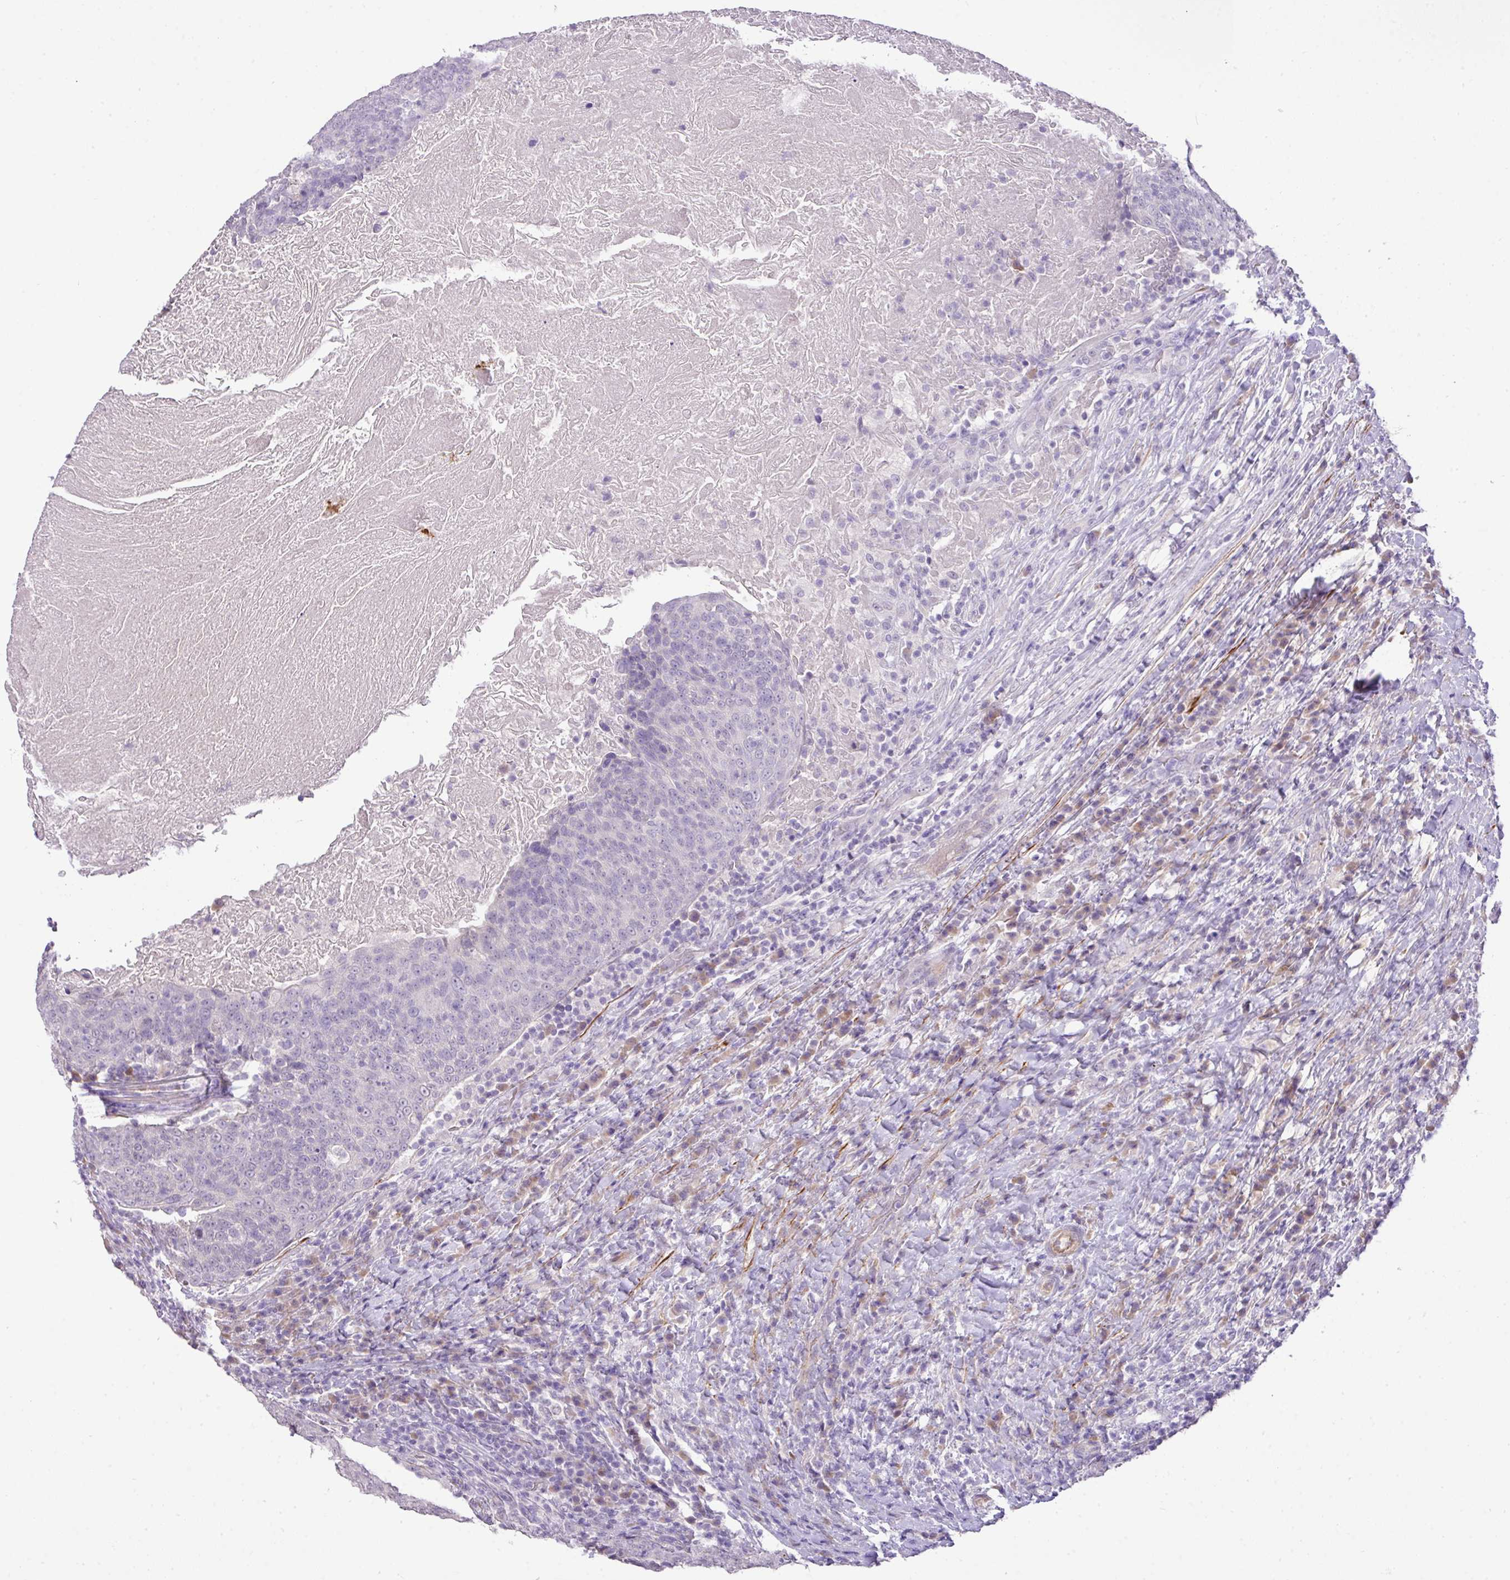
{"staining": {"intensity": "negative", "quantity": "none", "location": "none"}, "tissue": "head and neck cancer", "cell_type": "Tumor cells", "image_type": "cancer", "snomed": [{"axis": "morphology", "description": "Squamous cell carcinoma, NOS"}, {"axis": "morphology", "description": "Squamous cell carcinoma, metastatic, NOS"}, {"axis": "topography", "description": "Lymph node"}, {"axis": "topography", "description": "Head-Neck"}], "caption": "Human head and neck cancer stained for a protein using IHC displays no expression in tumor cells.", "gene": "DIP2A", "patient": {"sex": "male", "age": 62}}